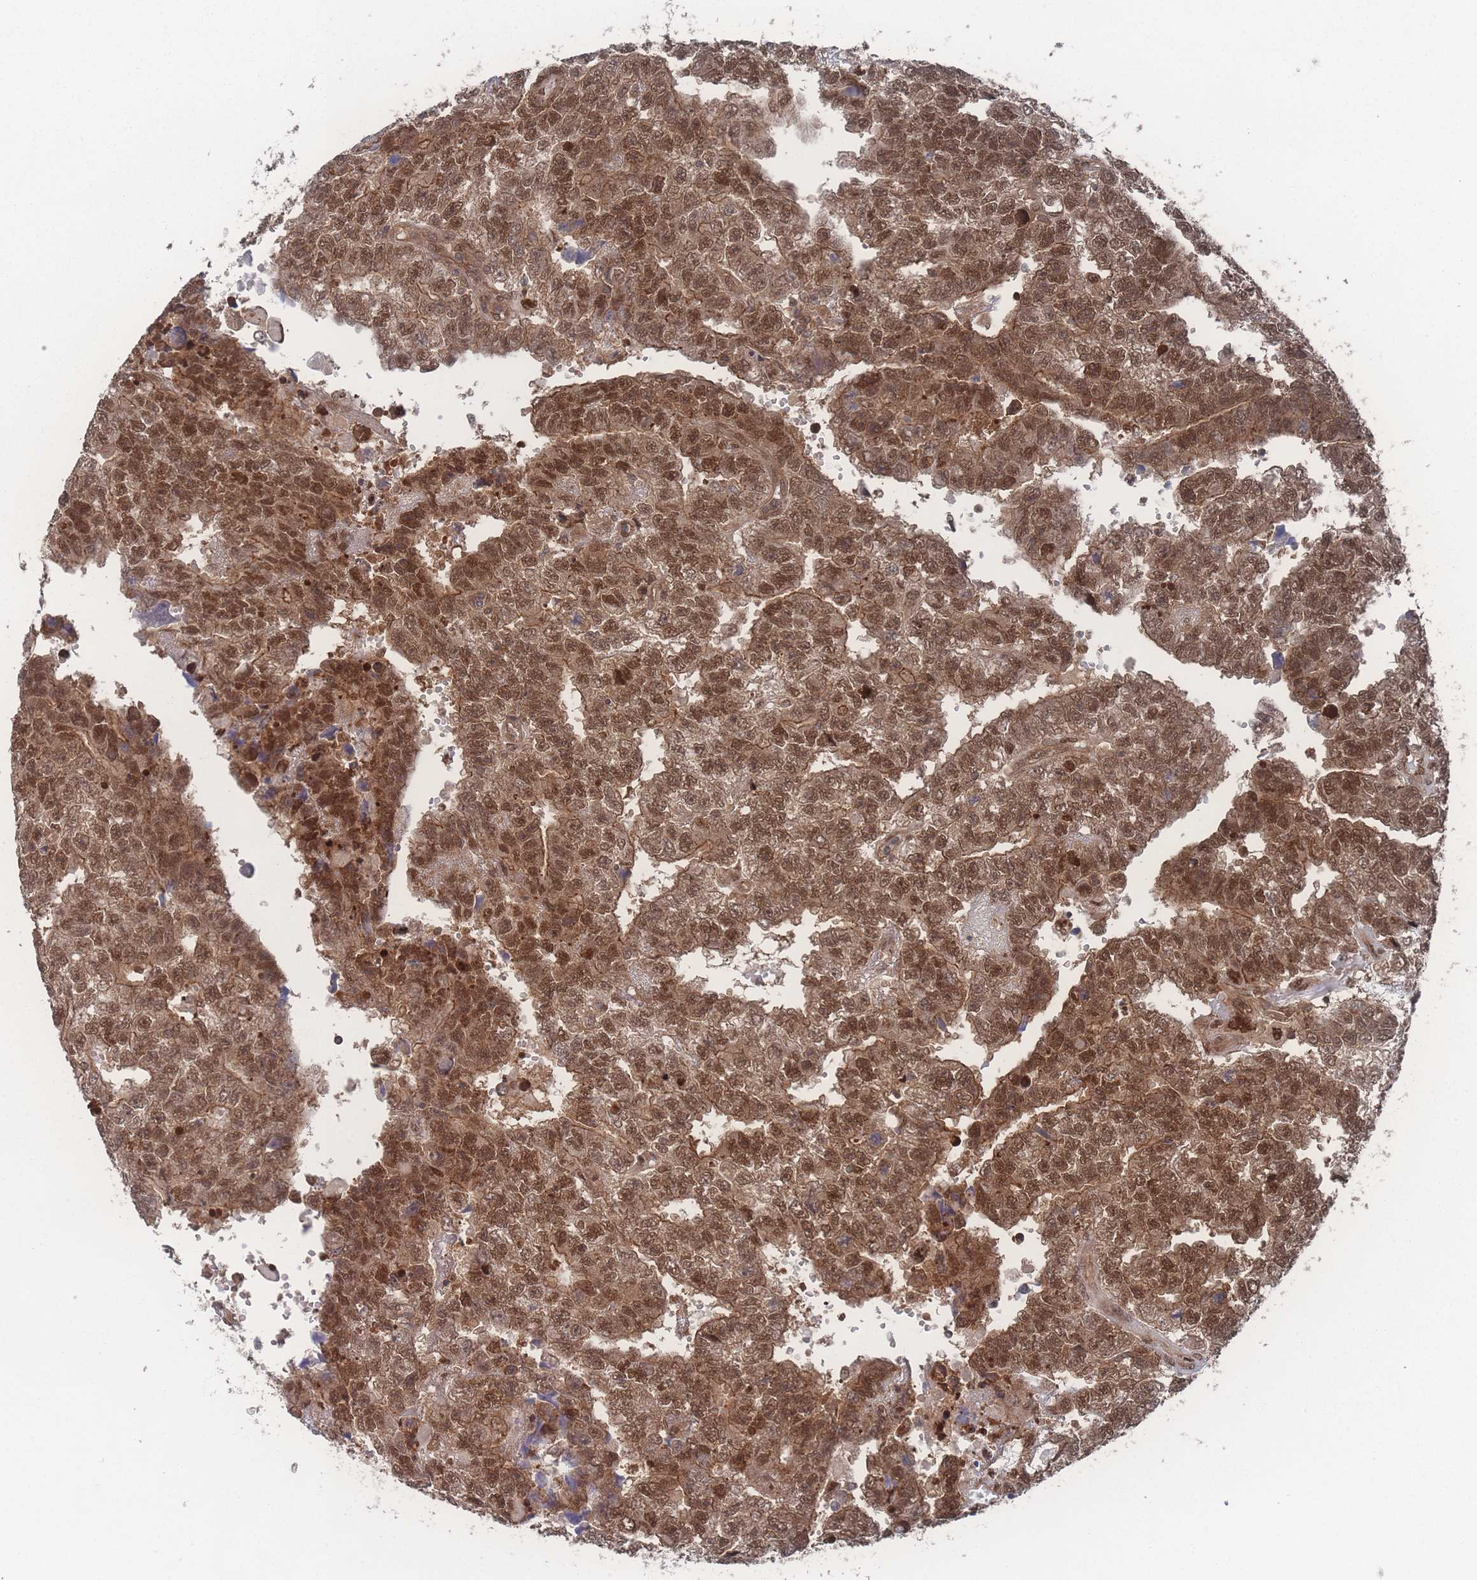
{"staining": {"intensity": "moderate", "quantity": ">75%", "location": "cytoplasmic/membranous,nuclear"}, "tissue": "testis cancer", "cell_type": "Tumor cells", "image_type": "cancer", "snomed": [{"axis": "morphology", "description": "Carcinoma, Embryonal, NOS"}, {"axis": "topography", "description": "Testis"}], "caption": "Protein staining demonstrates moderate cytoplasmic/membranous and nuclear expression in approximately >75% of tumor cells in embryonal carcinoma (testis).", "gene": "PSMA1", "patient": {"sex": "male", "age": 25}}